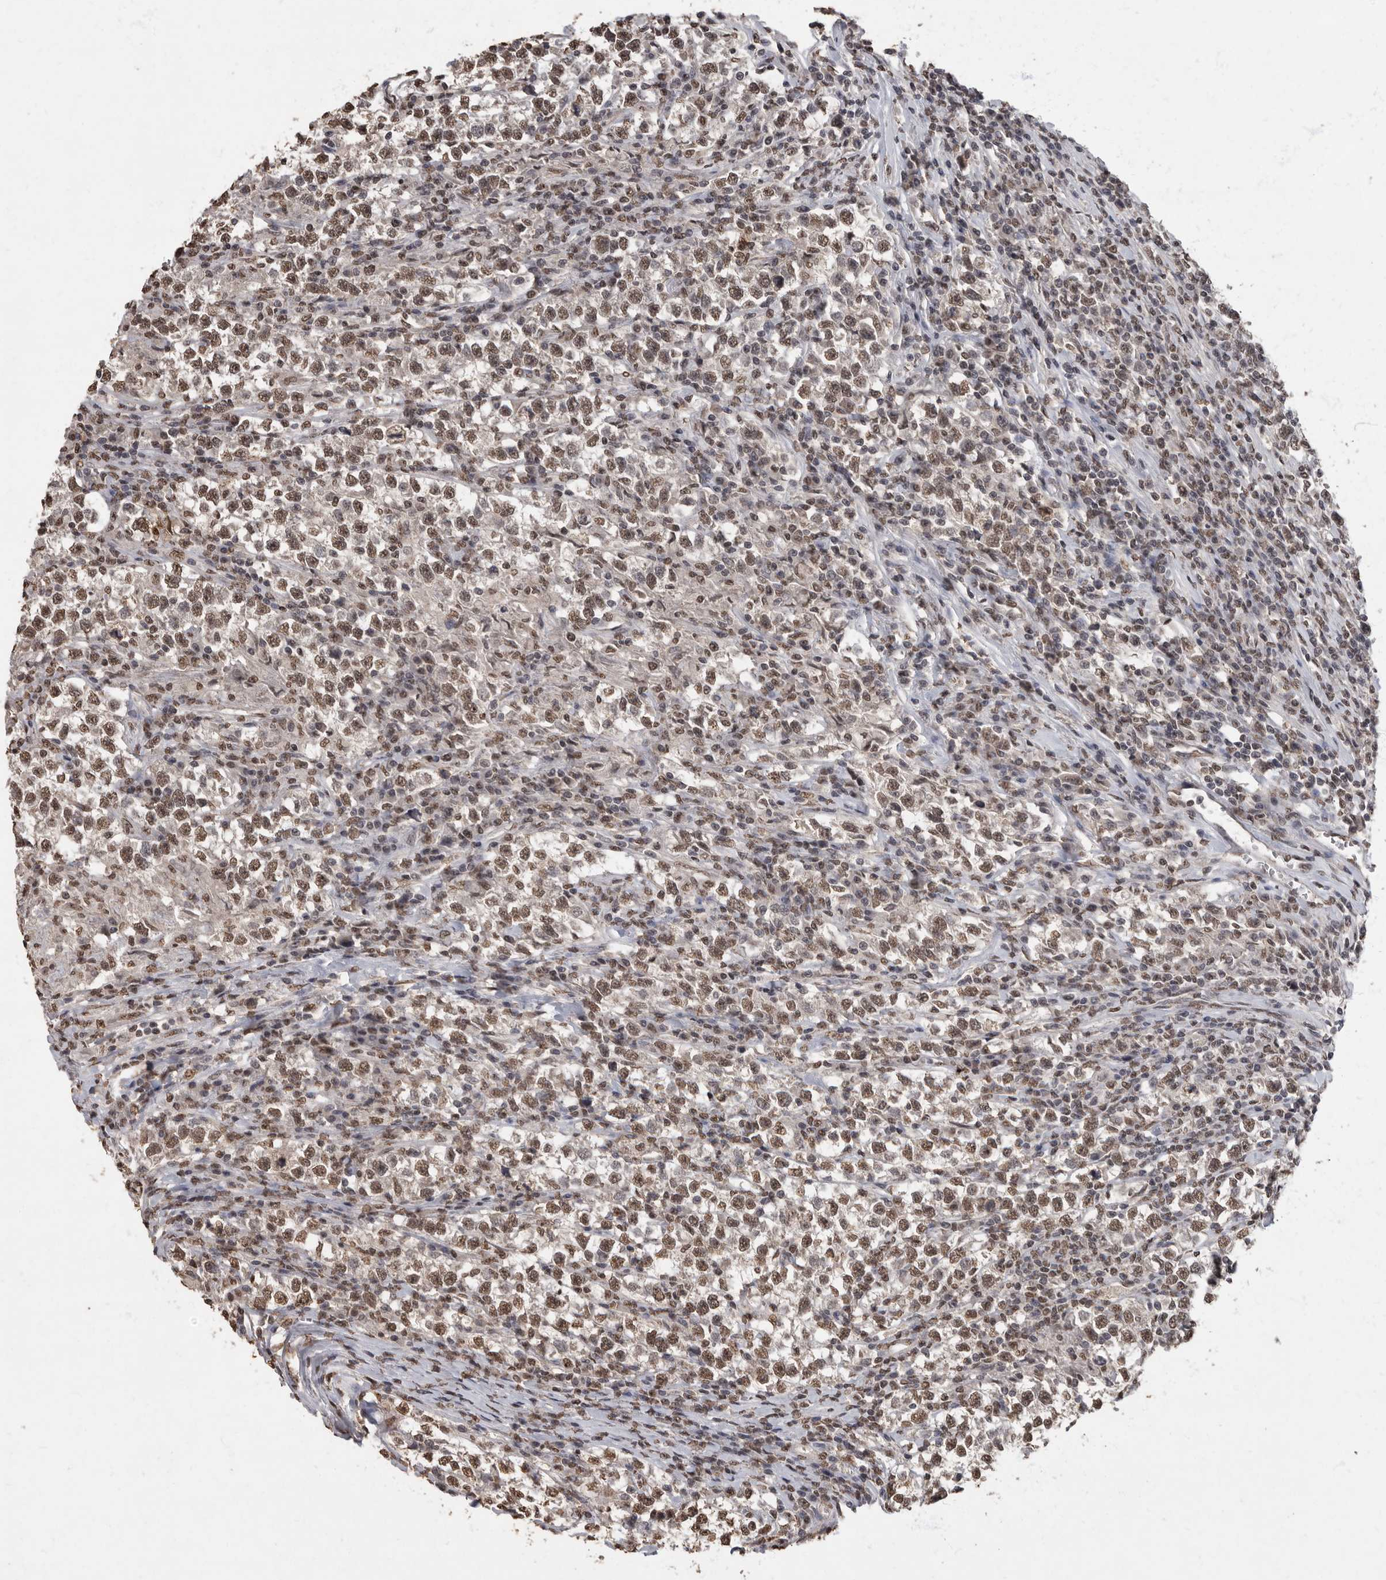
{"staining": {"intensity": "moderate", "quantity": ">75%", "location": "nuclear"}, "tissue": "testis cancer", "cell_type": "Tumor cells", "image_type": "cancer", "snomed": [{"axis": "morphology", "description": "Normal tissue, NOS"}, {"axis": "morphology", "description": "Seminoma, NOS"}, {"axis": "topography", "description": "Testis"}], "caption": "Immunohistochemical staining of human testis cancer (seminoma) demonstrates medium levels of moderate nuclear protein staining in approximately >75% of tumor cells.", "gene": "NBL1", "patient": {"sex": "male", "age": 43}}